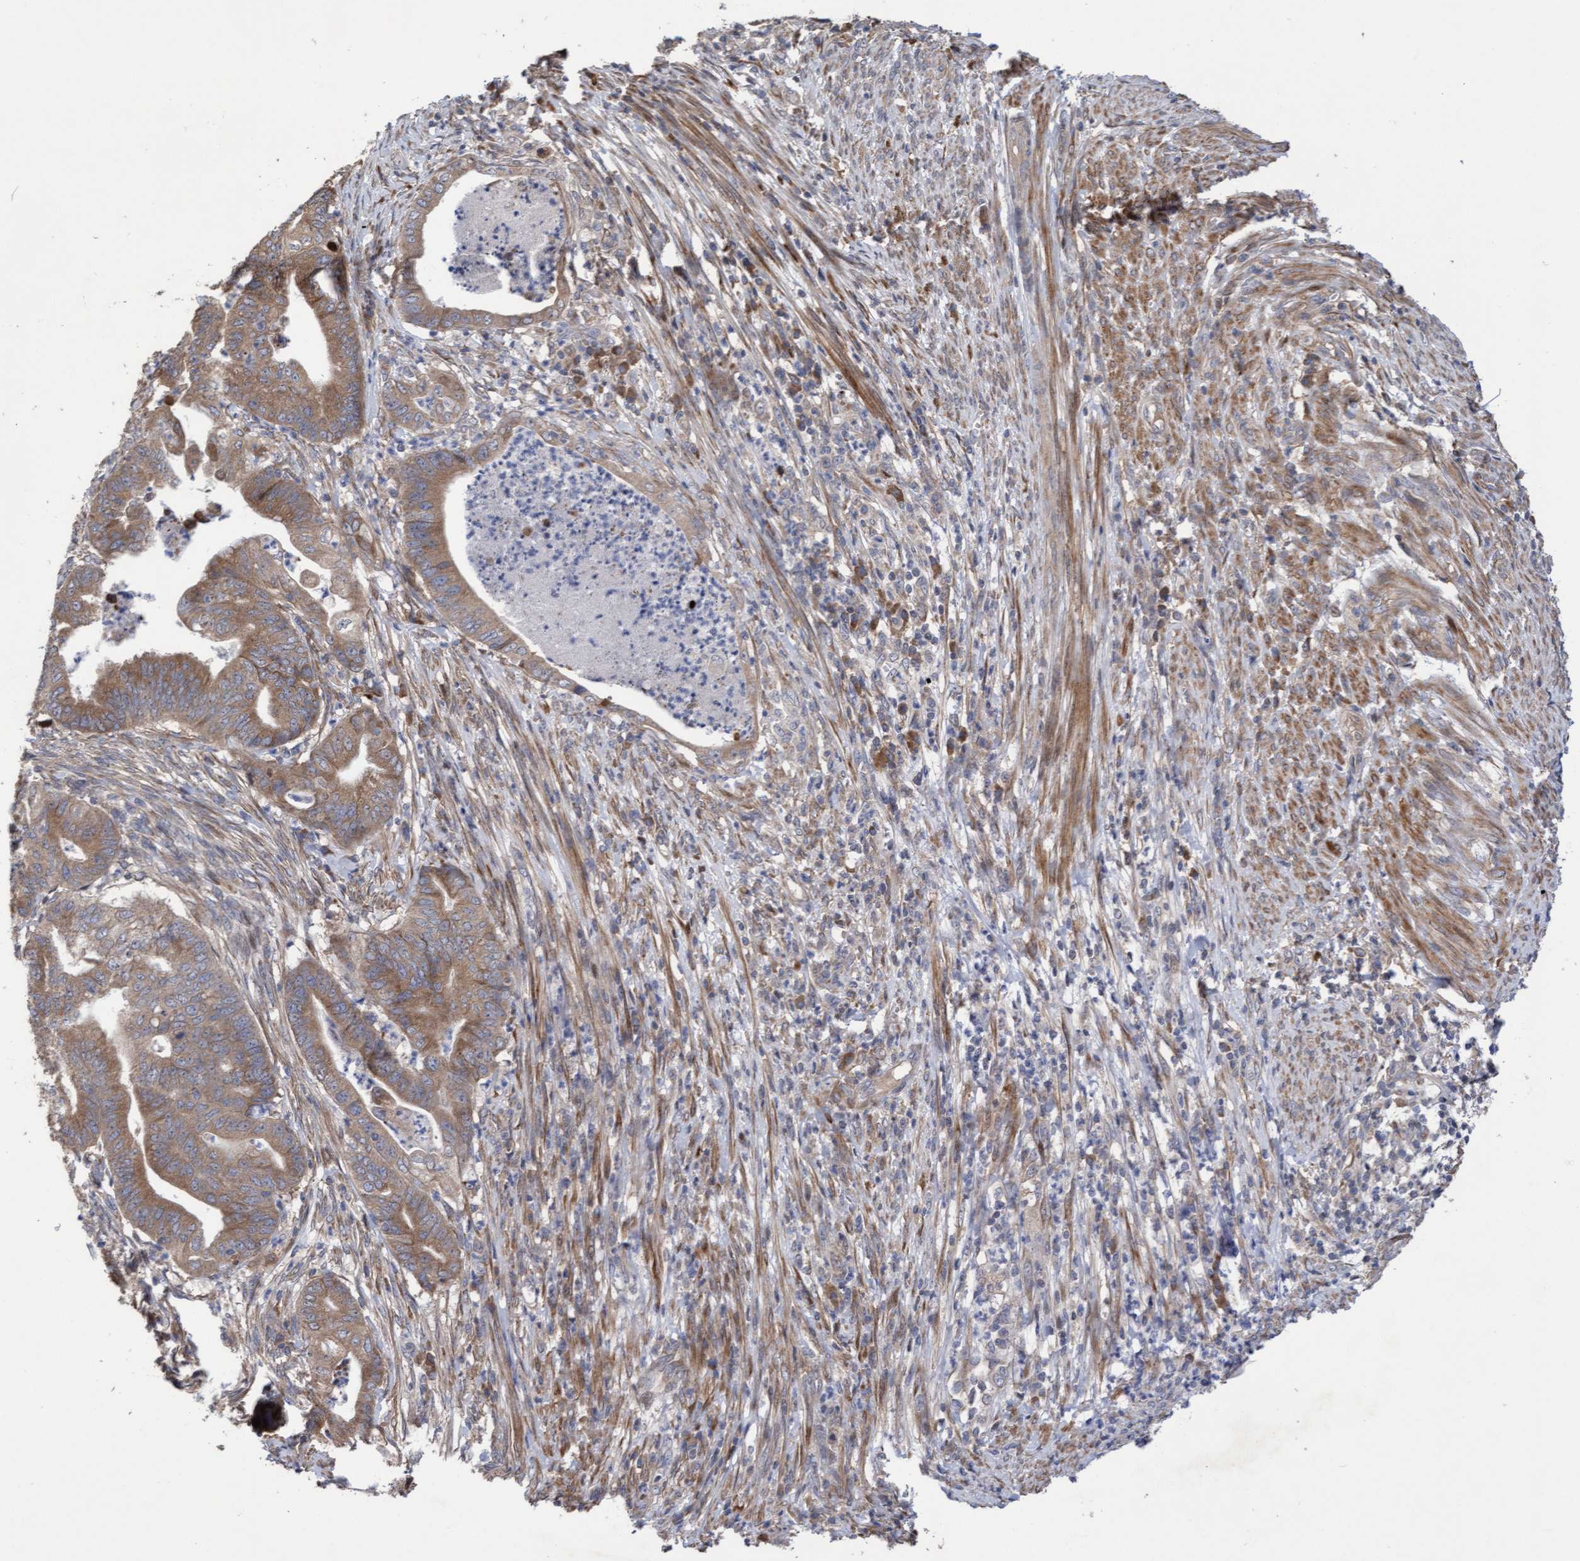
{"staining": {"intensity": "moderate", "quantity": ">75%", "location": "cytoplasmic/membranous"}, "tissue": "endometrial cancer", "cell_type": "Tumor cells", "image_type": "cancer", "snomed": [{"axis": "morphology", "description": "Polyp, NOS"}, {"axis": "morphology", "description": "Adenocarcinoma, NOS"}, {"axis": "morphology", "description": "Adenoma, NOS"}, {"axis": "topography", "description": "Endometrium"}], "caption": "Endometrial cancer (adenocarcinoma) stained with a protein marker exhibits moderate staining in tumor cells.", "gene": "ELP5", "patient": {"sex": "female", "age": 79}}